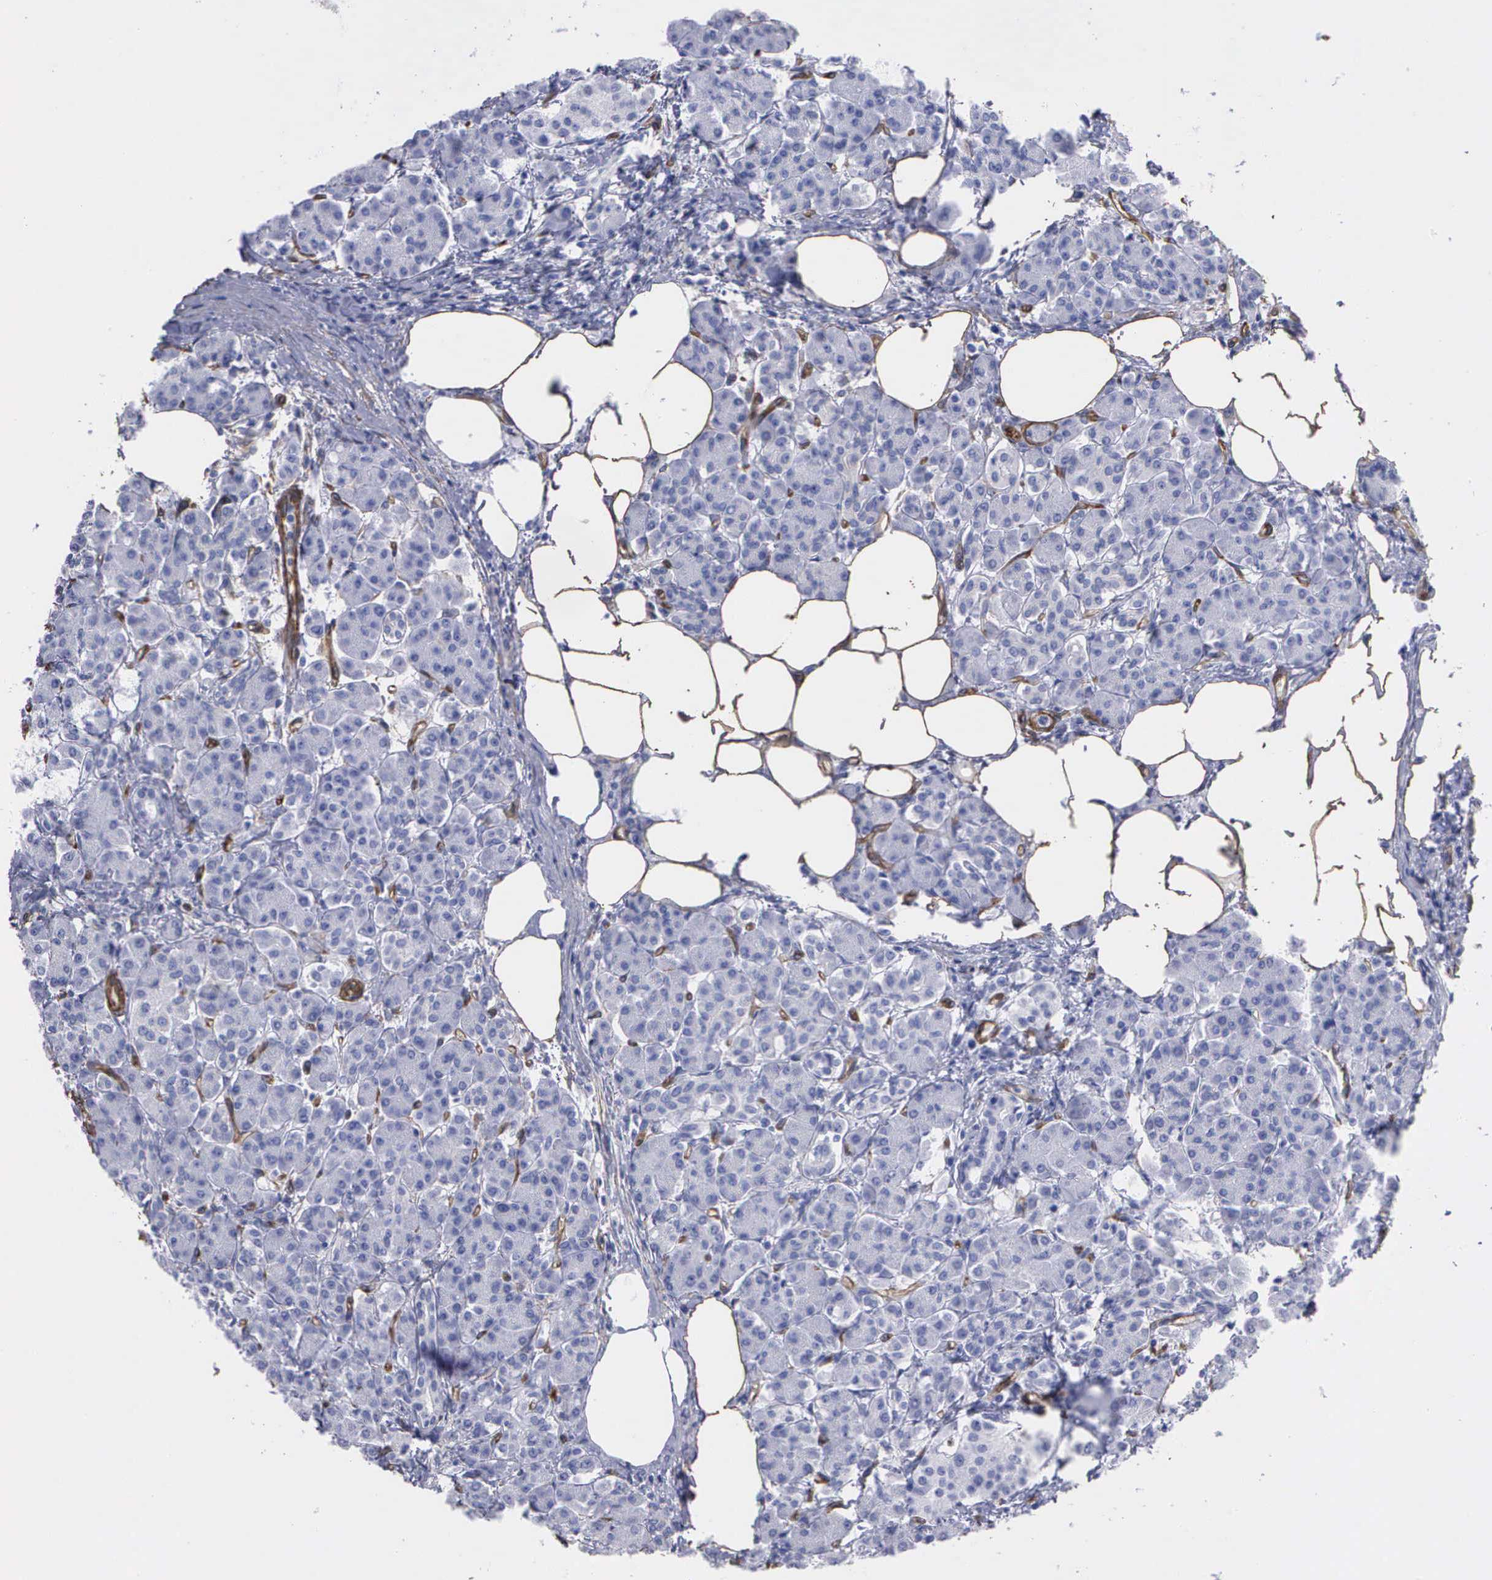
{"staining": {"intensity": "negative", "quantity": "none", "location": "none"}, "tissue": "pancreas", "cell_type": "Exocrine glandular cells", "image_type": "normal", "snomed": [{"axis": "morphology", "description": "Normal tissue, NOS"}, {"axis": "topography", "description": "Pancreas"}], "caption": "High power microscopy micrograph of an immunohistochemistry histopathology image of unremarkable pancreas, revealing no significant expression in exocrine glandular cells. (DAB immunohistochemistry, high magnification).", "gene": "MAGEB10", "patient": {"sex": "female", "age": 73}}